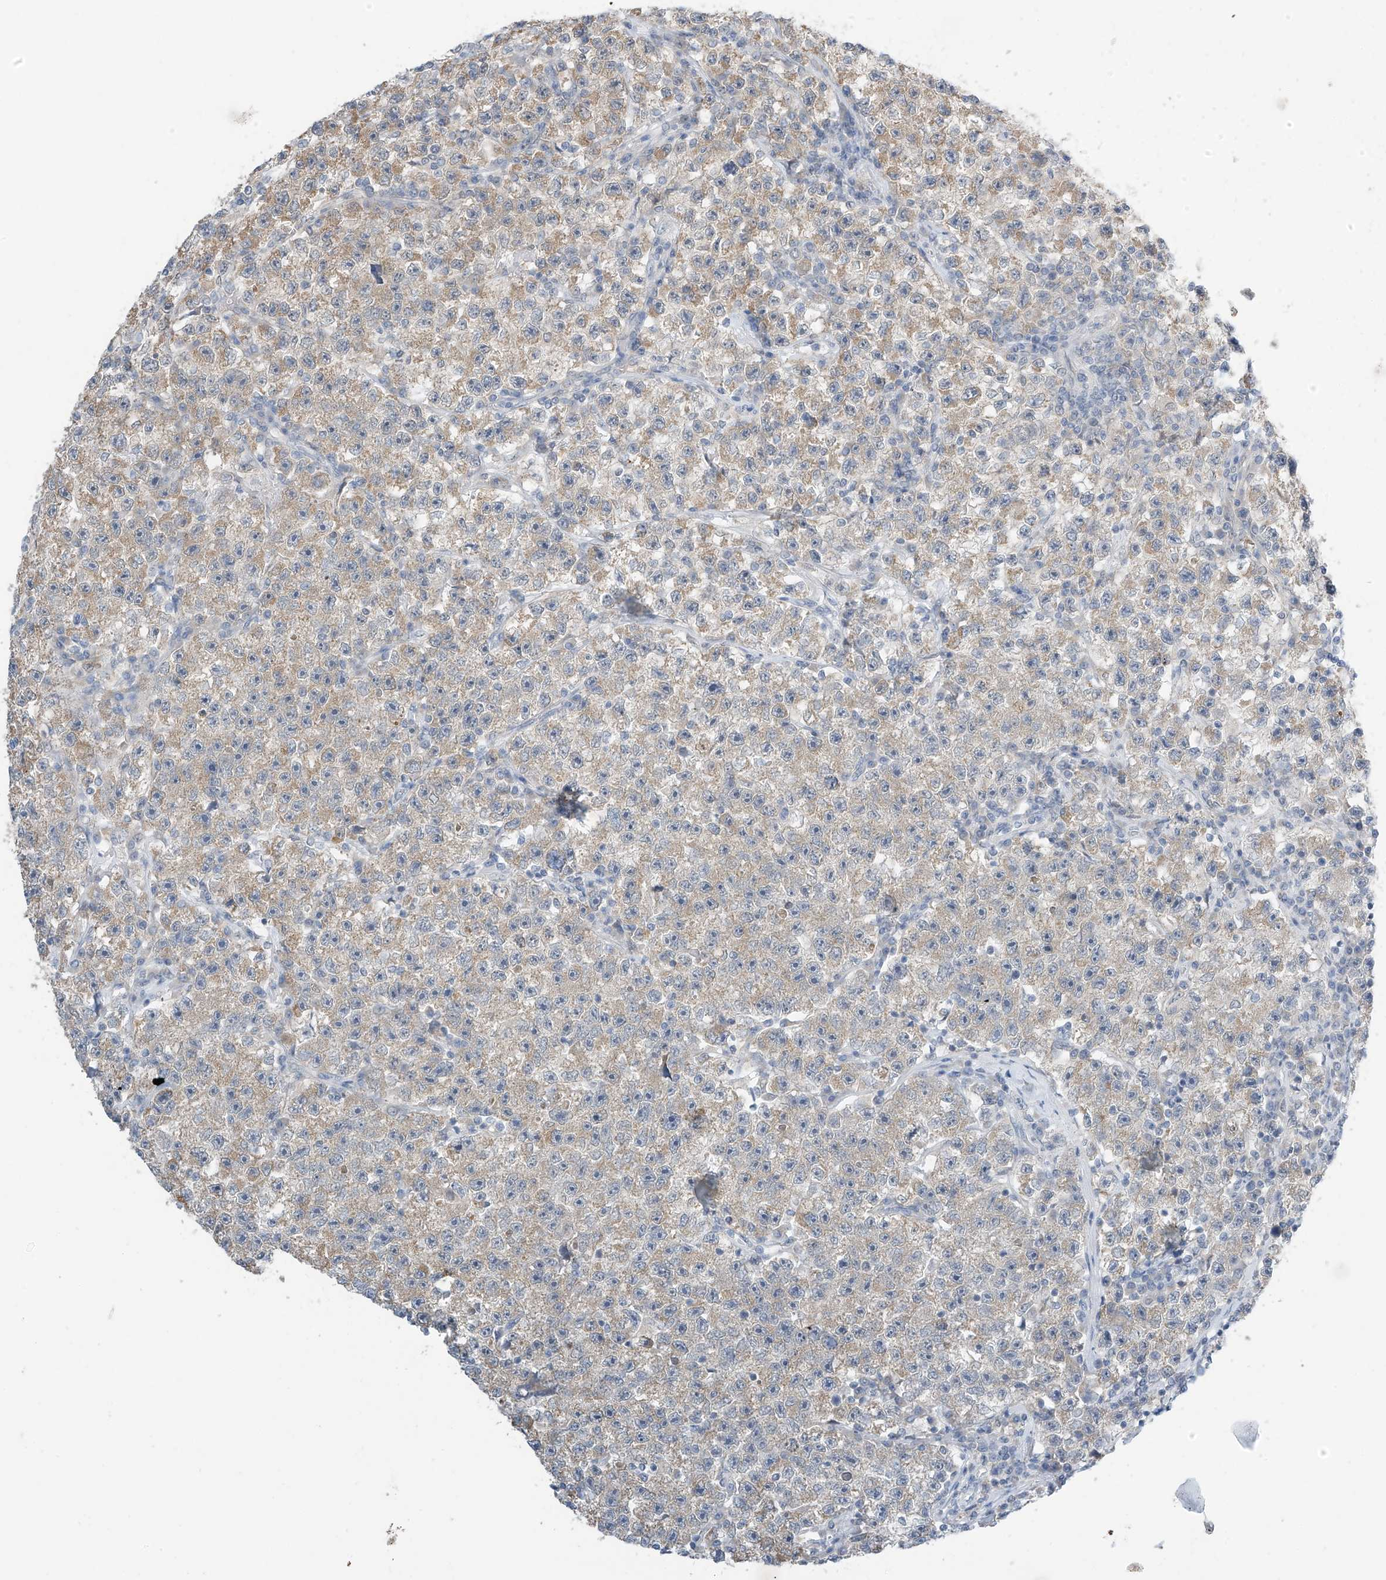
{"staining": {"intensity": "moderate", "quantity": "25%-75%", "location": "cytoplasmic/membranous"}, "tissue": "testis cancer", "cell_type": "Tumor cells", "image_type": "cancer", "snomed": [{"axis": "morphology", "description": "Seminoma, NOS"}, {"axis": "topography", "description": "Testis"}], "caption": "Immunohistochemical staining of human seminoma (testis) exhibits medium levels of moderate cytoplasmic/membranous expression in approximately 25%-75% of tumor cells.", "gene": "APLF", "patient": {"sex": "male", "age": 22}}